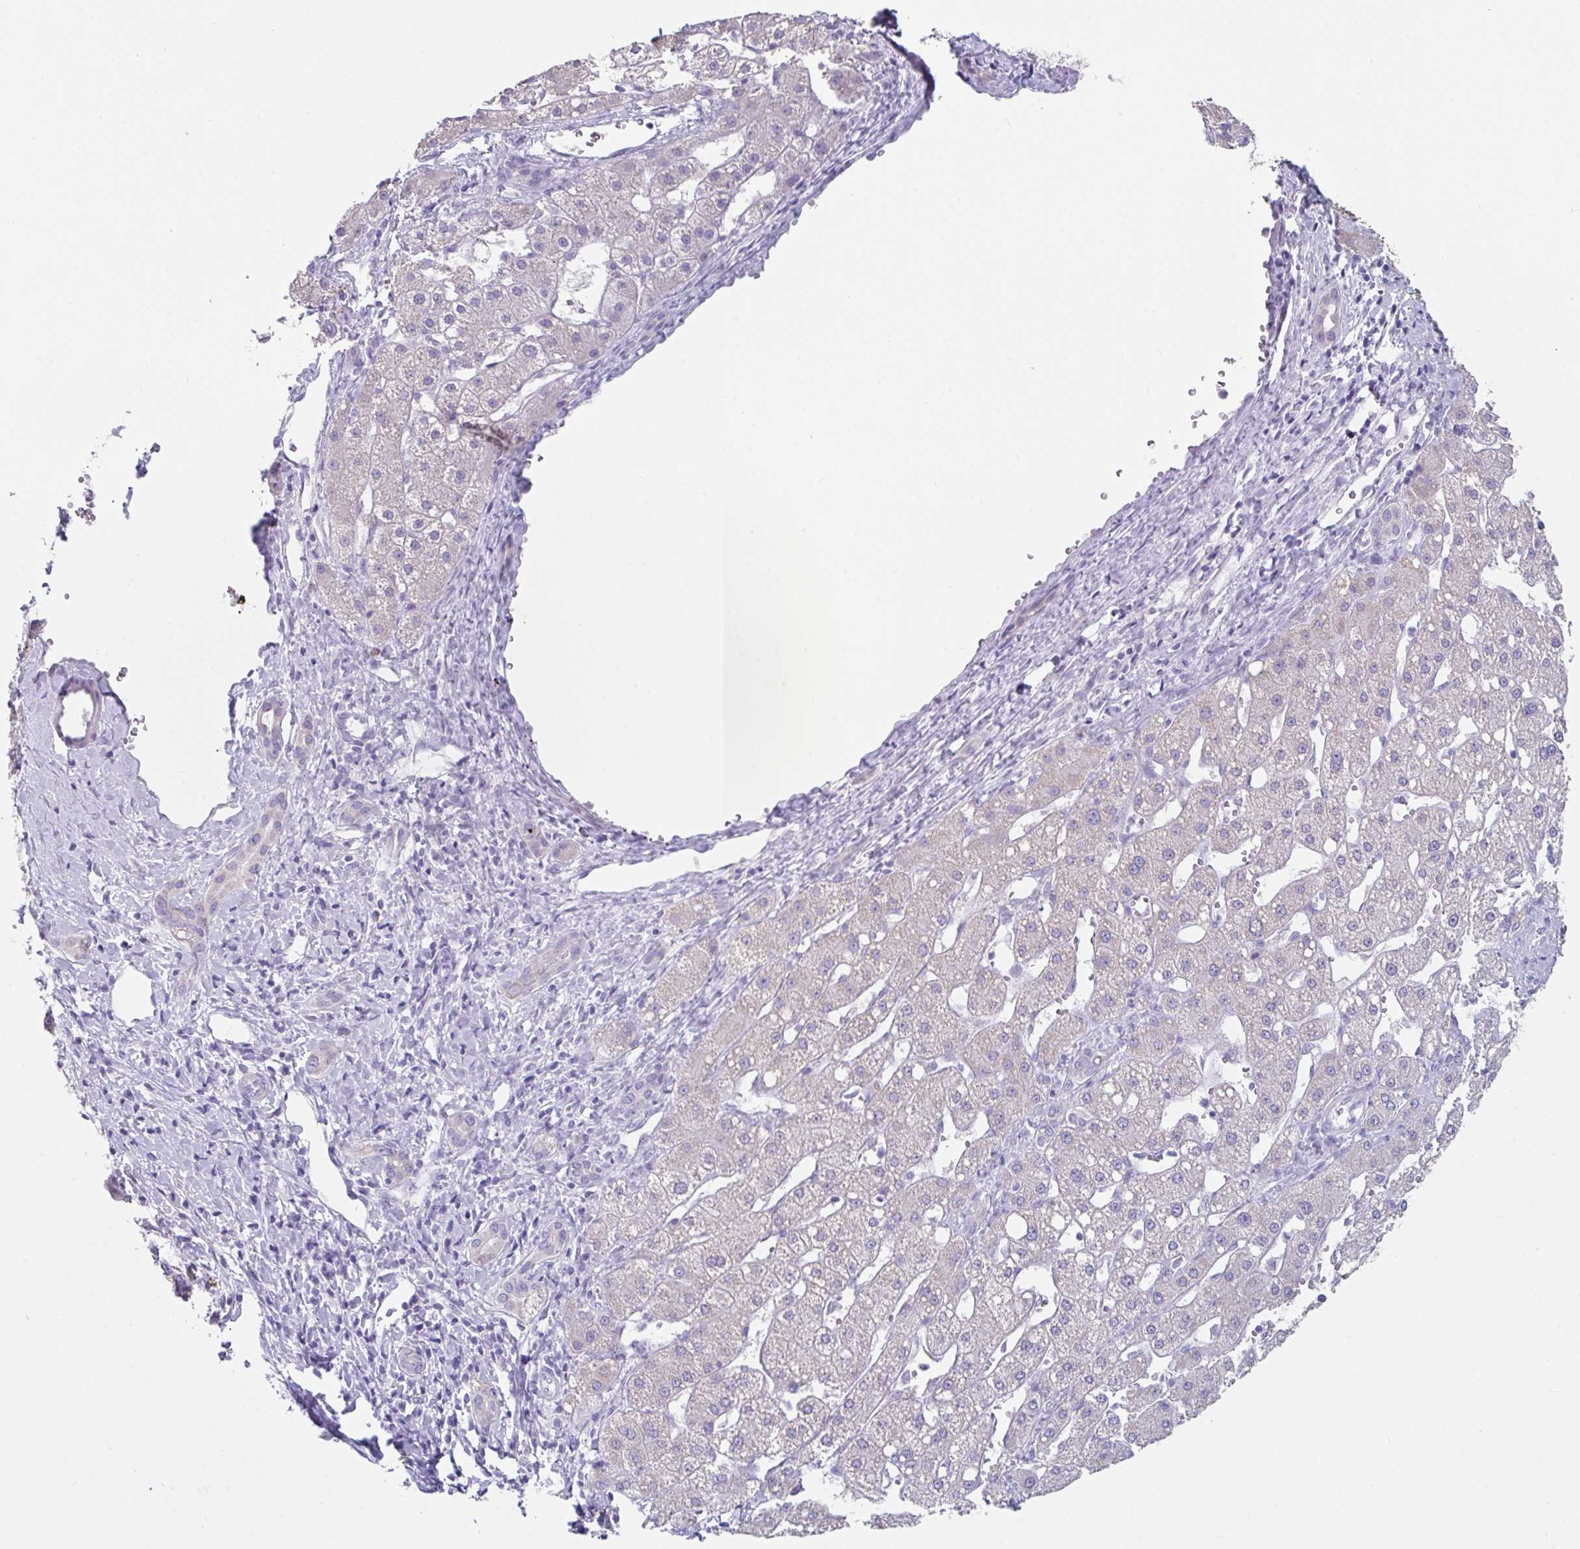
{"staining": {"intensity": "negative", "quantity": "none", "location": "none"}, "tissue": "liver cancer", "cell_type": "Tumor cells", "image_type": "cancer", "snomed": [{"axis": "morphology", "description": "Carcinoma, Hepatocellular, NOS"}, {"axis": "topography", "description": "Liver"}], "caption": "Immunohistochemistry (IHC) of human liver cancer reveals no positivity in tumor cells.", "gene": "SLC44A4", "patient": {"sex": "male", "age": 67}}